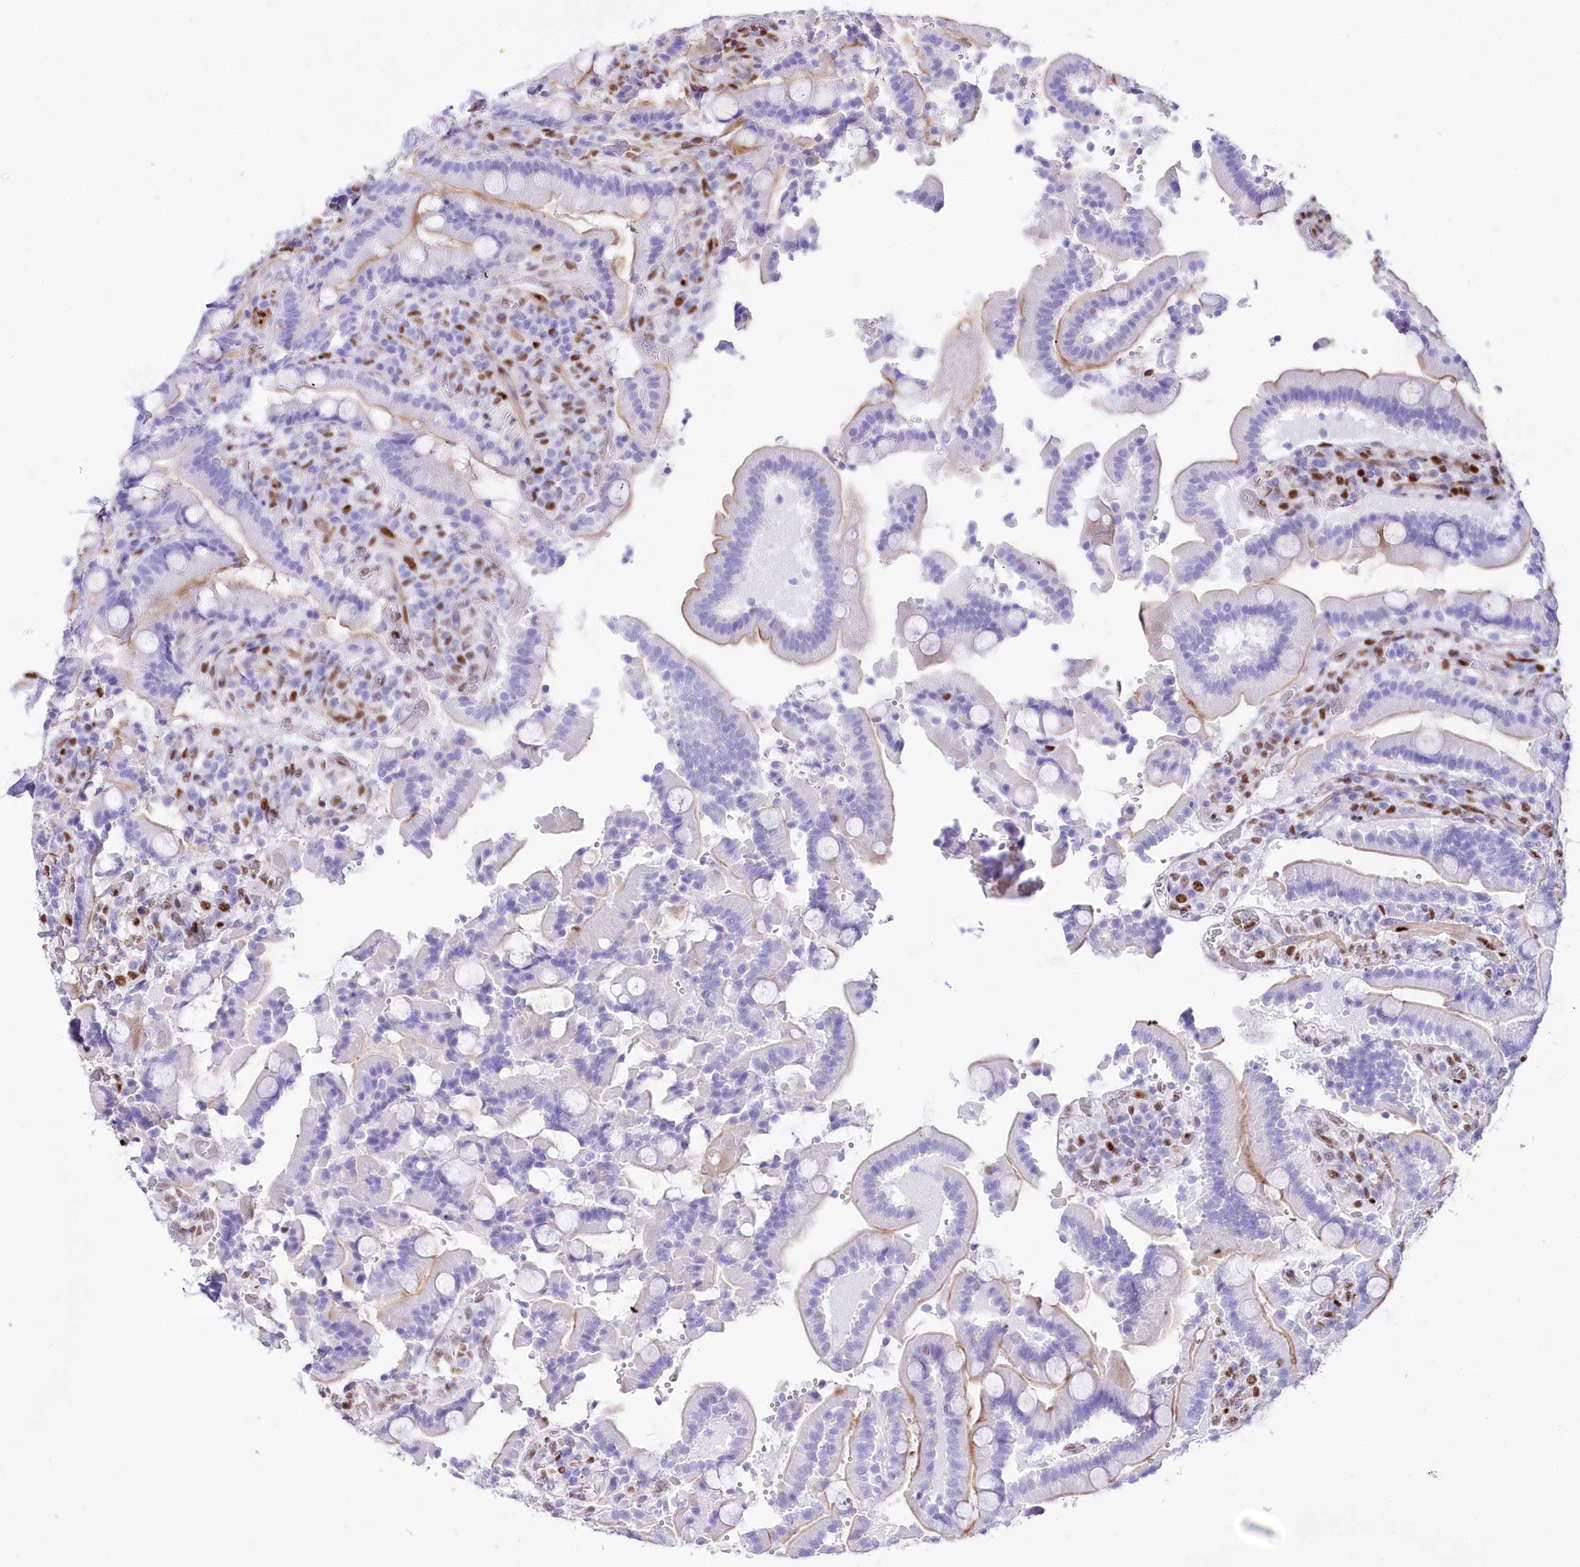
{"staining": {"intensity": "negative", "quantity": "none", "location": "none"}, "tissue": "duodenum", "cell_type": "Glandular cells", "image_type": "normal", "snomed": [{"axis": "morphology", "description": "Normal tissue, NOS"}, {"axis": "topography", "description": "Duodenum"}], "caption": "Glandular cells show no significant protein positivity in benign duodenum. (Stains: DAB (3,3'-diaminobenzidine) immunohistochemistry with hematoxylin counter stain, Microscopy: brightfield microscopy at high magnification).", "gene": "PTMS", "patient": {"sex": "female", "age": 62}}